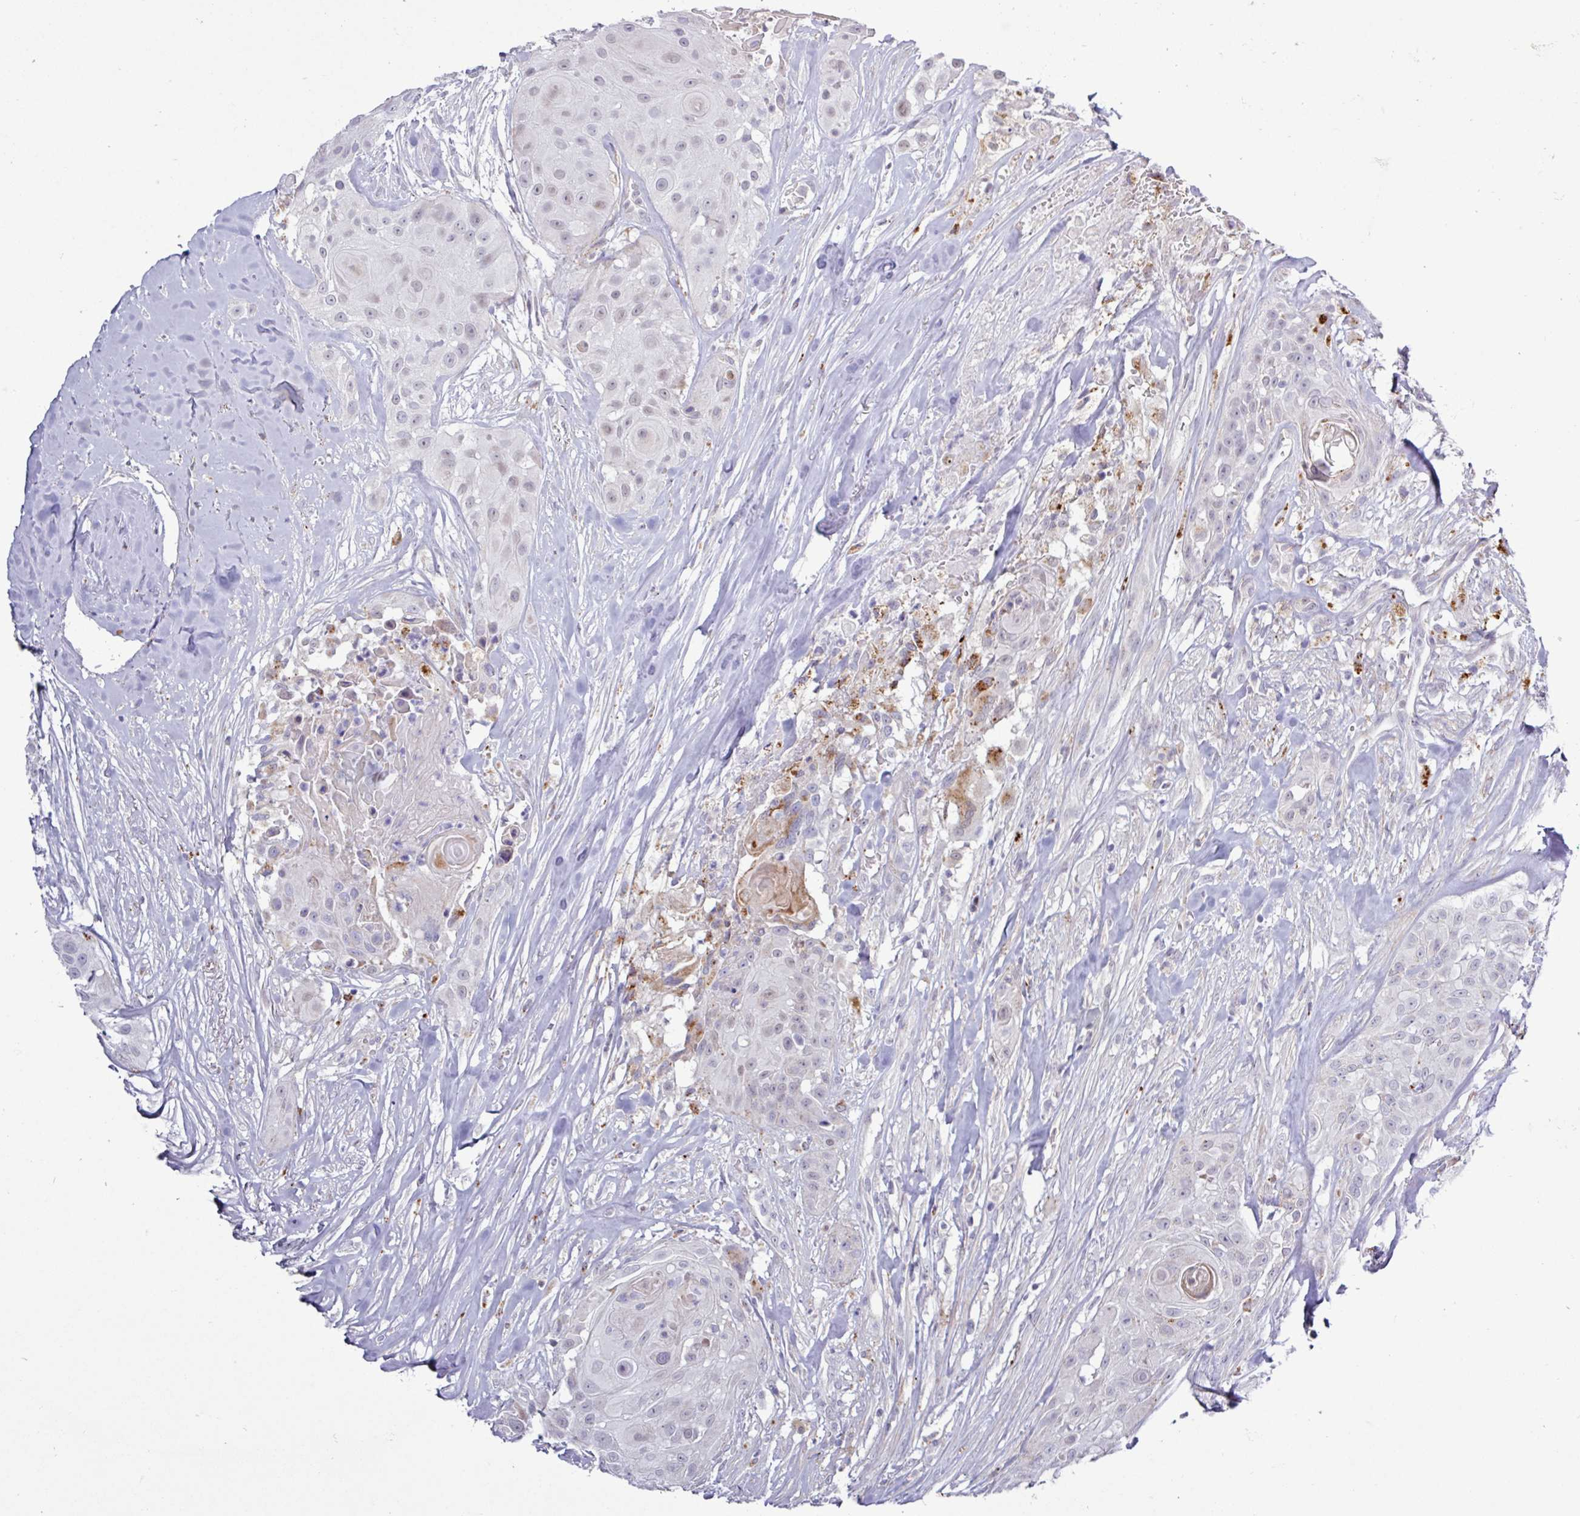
{"staining": {"intensity": "weak", "quantity": "25%-75%", "location": "nuclear"}, "tissue": "head and neck cancer", "cell_type": "Tumor cells", "image_type": "cancer", "snomed": [{"axis": "morphology", "description": "Squamous cell carcinoma, NOS"}, {"axis": "topography", "description": "Head-Neck"}], "caption": "Human head and neck cancer stained for a protein (brown) demonstrates weak nuclear positive expression in approximately 25%-75% of tumor cells.", "gene": "AMIGO2", "patient": {"sex": "male", "age": 83}}